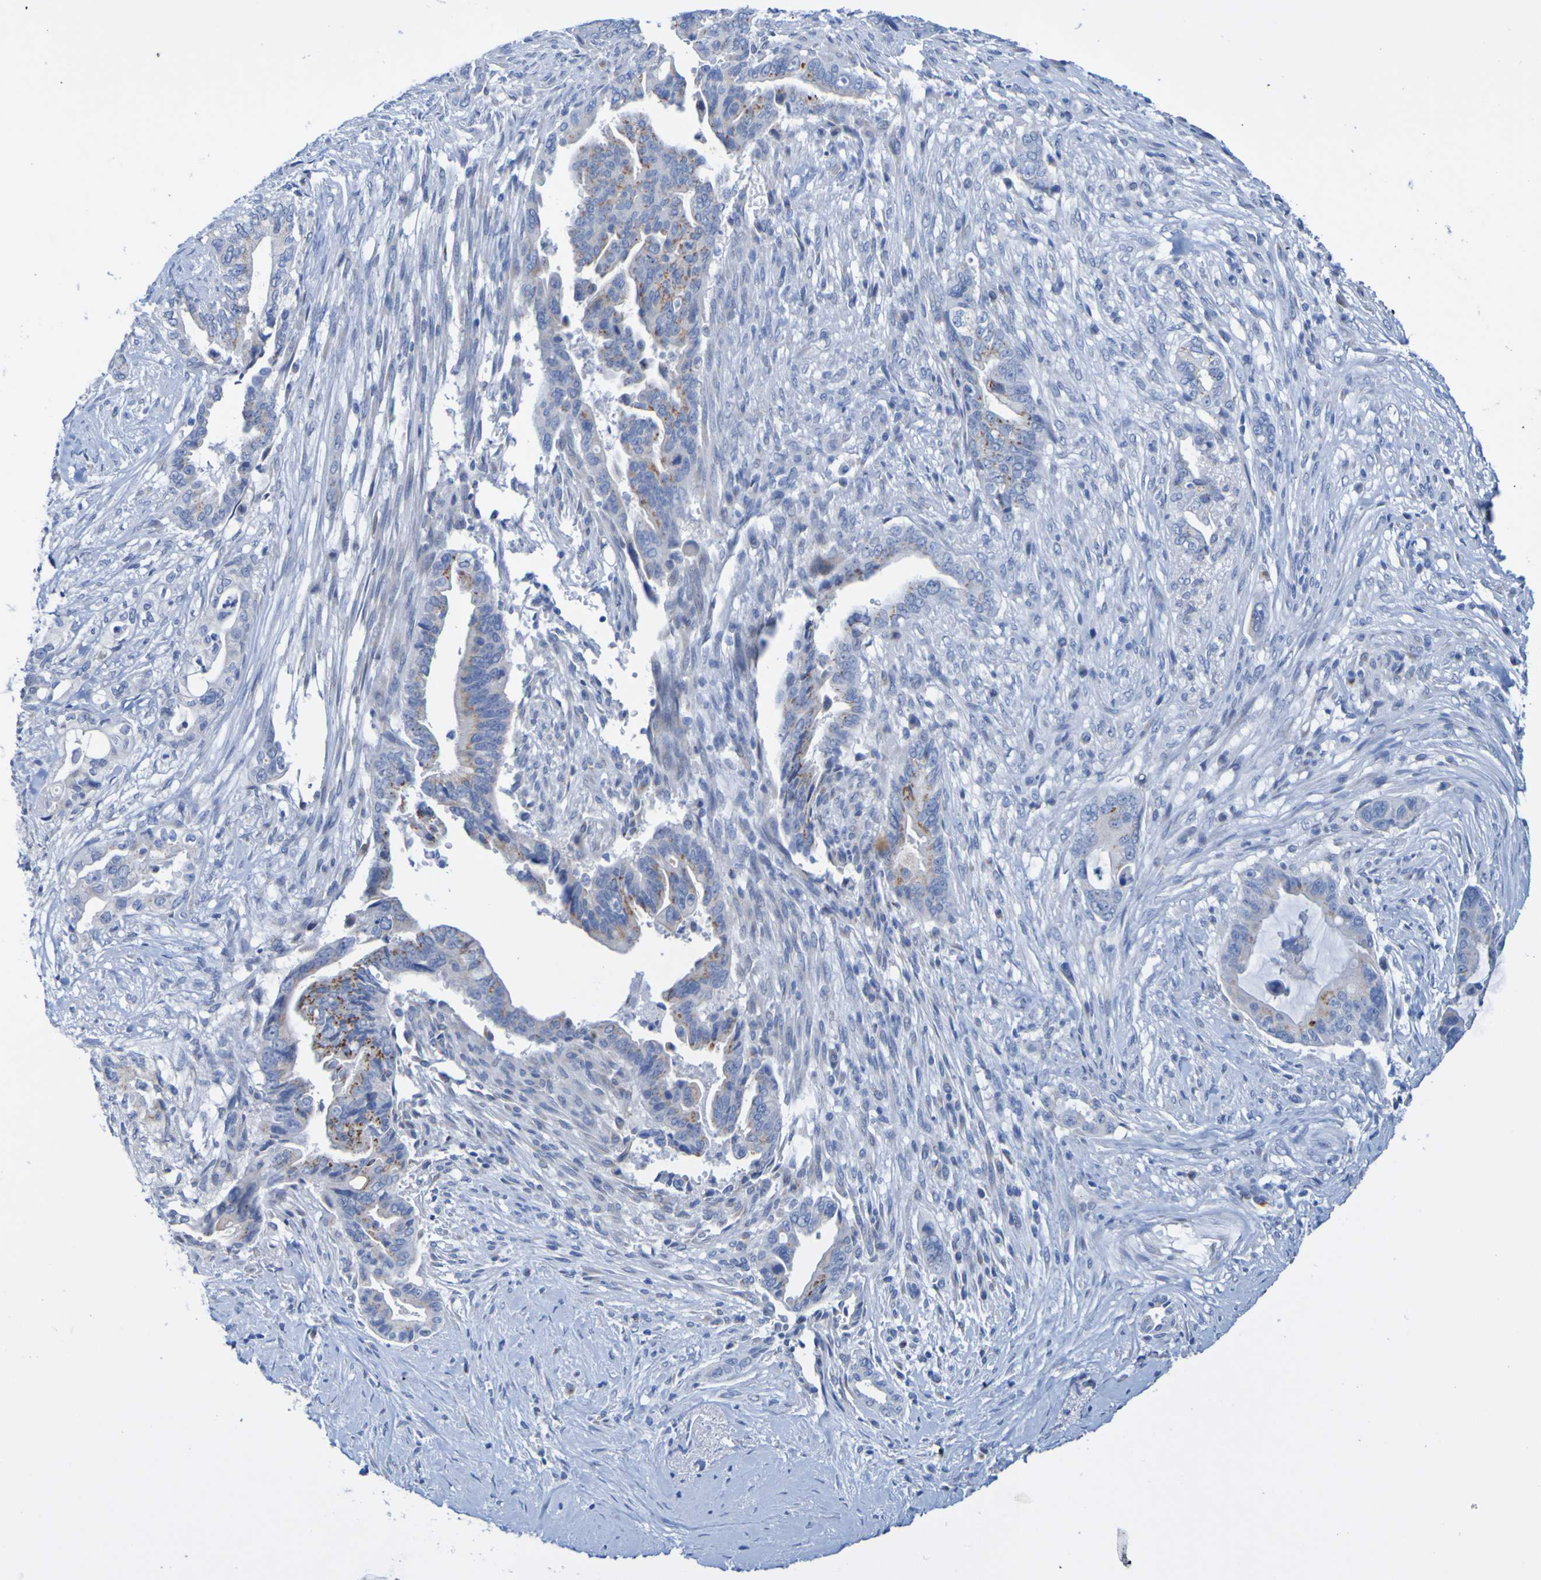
{"staining": {"intensity": "moderate", "quantity": "<25%", "location": "cytoplasmic/membranous"}, "tissue": "pancreatic cancer", "cell_type": "Tumor cells", "image_type": "cancer", "snomed": [{"axis": "morphology", "description": "Adenocarcinoma, NOS"}, {"axis": "topography", "description": "Pancreas"}], "caption": "A photomicrograph of human pancreatic adenocarcinoma stained for a protein displays moderate cytoplasmic/membranous brown staining in tumor cells.", "gene": "ACMSD", "patient": {"sex": "male", "age": 70}}